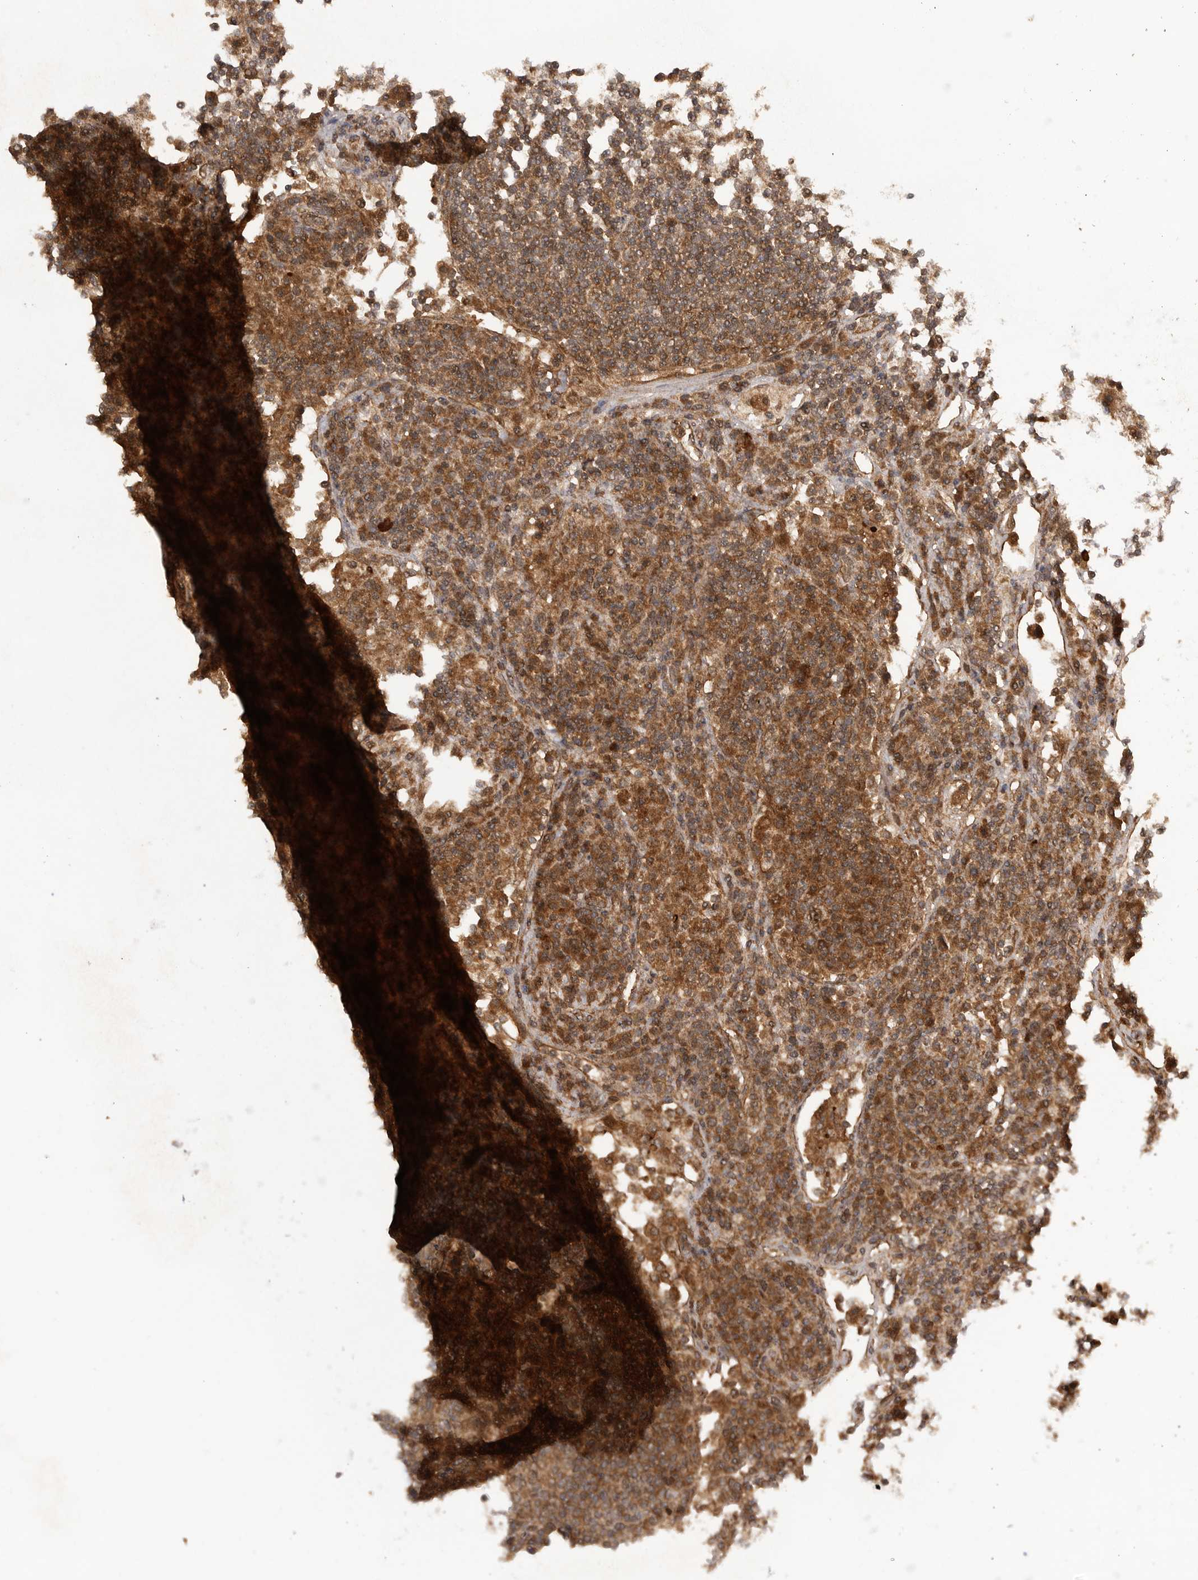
{"staining": {"intensity": "moderate", "quantity": ">75%", "location": "cytoplasmic/membranous"}, "tissue": "lymph node", "cell_type": "Germinal center cells", "image_type": "normal", "snomed": [{"axis": "morphology", "description": "Normal tissue, NOS"}, {"axis": "topography", "description": "Lymph node"}], "caption": "Immunohistochemistry (DAB) staining of benign human lymph node reveals moderate cytoplasmic/membranous protein staining in about >75% of germinal center cells. (Brightfield microscopy of DAB IHC at high magnification).", "gene": "PRDX4", "patient": {"sex": "female", "age": 53}}